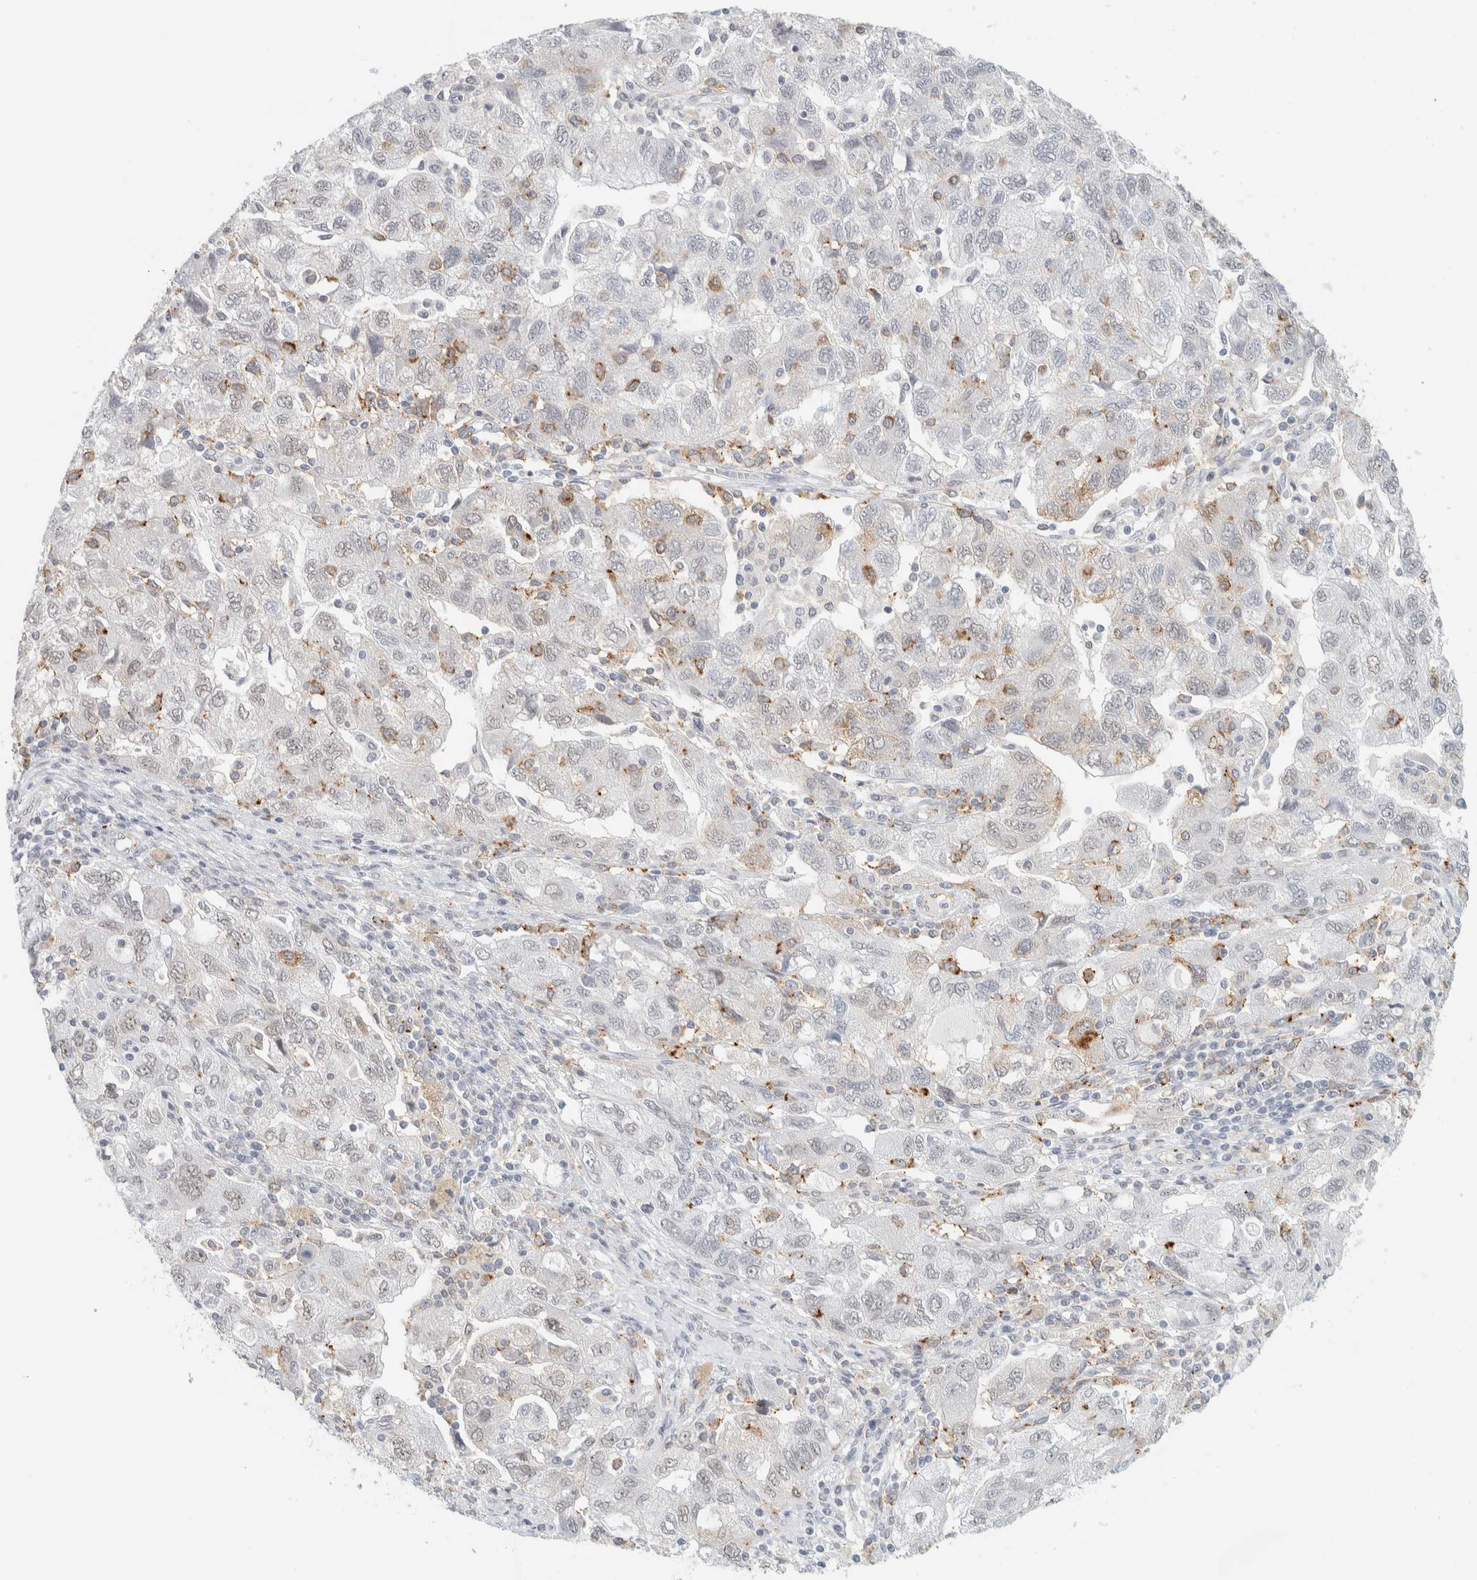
{"staining": {"intensity": "moderate", "quantity": "<25%", "location": "cytoplasmic/membranous"}, "tissue": "ovarian cancer", "cell_type": "Tumor cells", "image_type": "cancer", "snomed": [{"axis": "morphology", "description": "Carcinoma, NOS"}, {"axis": "morphology", "description": "Cystadenocarcinoma, serous, NOS"}, {"axis": "topography", "description": "Ovary"}], "caption": "Ovarian cancer (serous cystadenocarcinoma) tissue exhibits moderate cytoplasmic/membranous staining in about <25% of tumor cells, visualized by immunohistochemistry. Using DAB (3,3'-diaminobenzidine) (brown) and hematoxylin (blue) stains, captured at high magnification using brightfield microscopy.", "gene": "CDH17", "patient": {"sex": "female", "age": 69}}